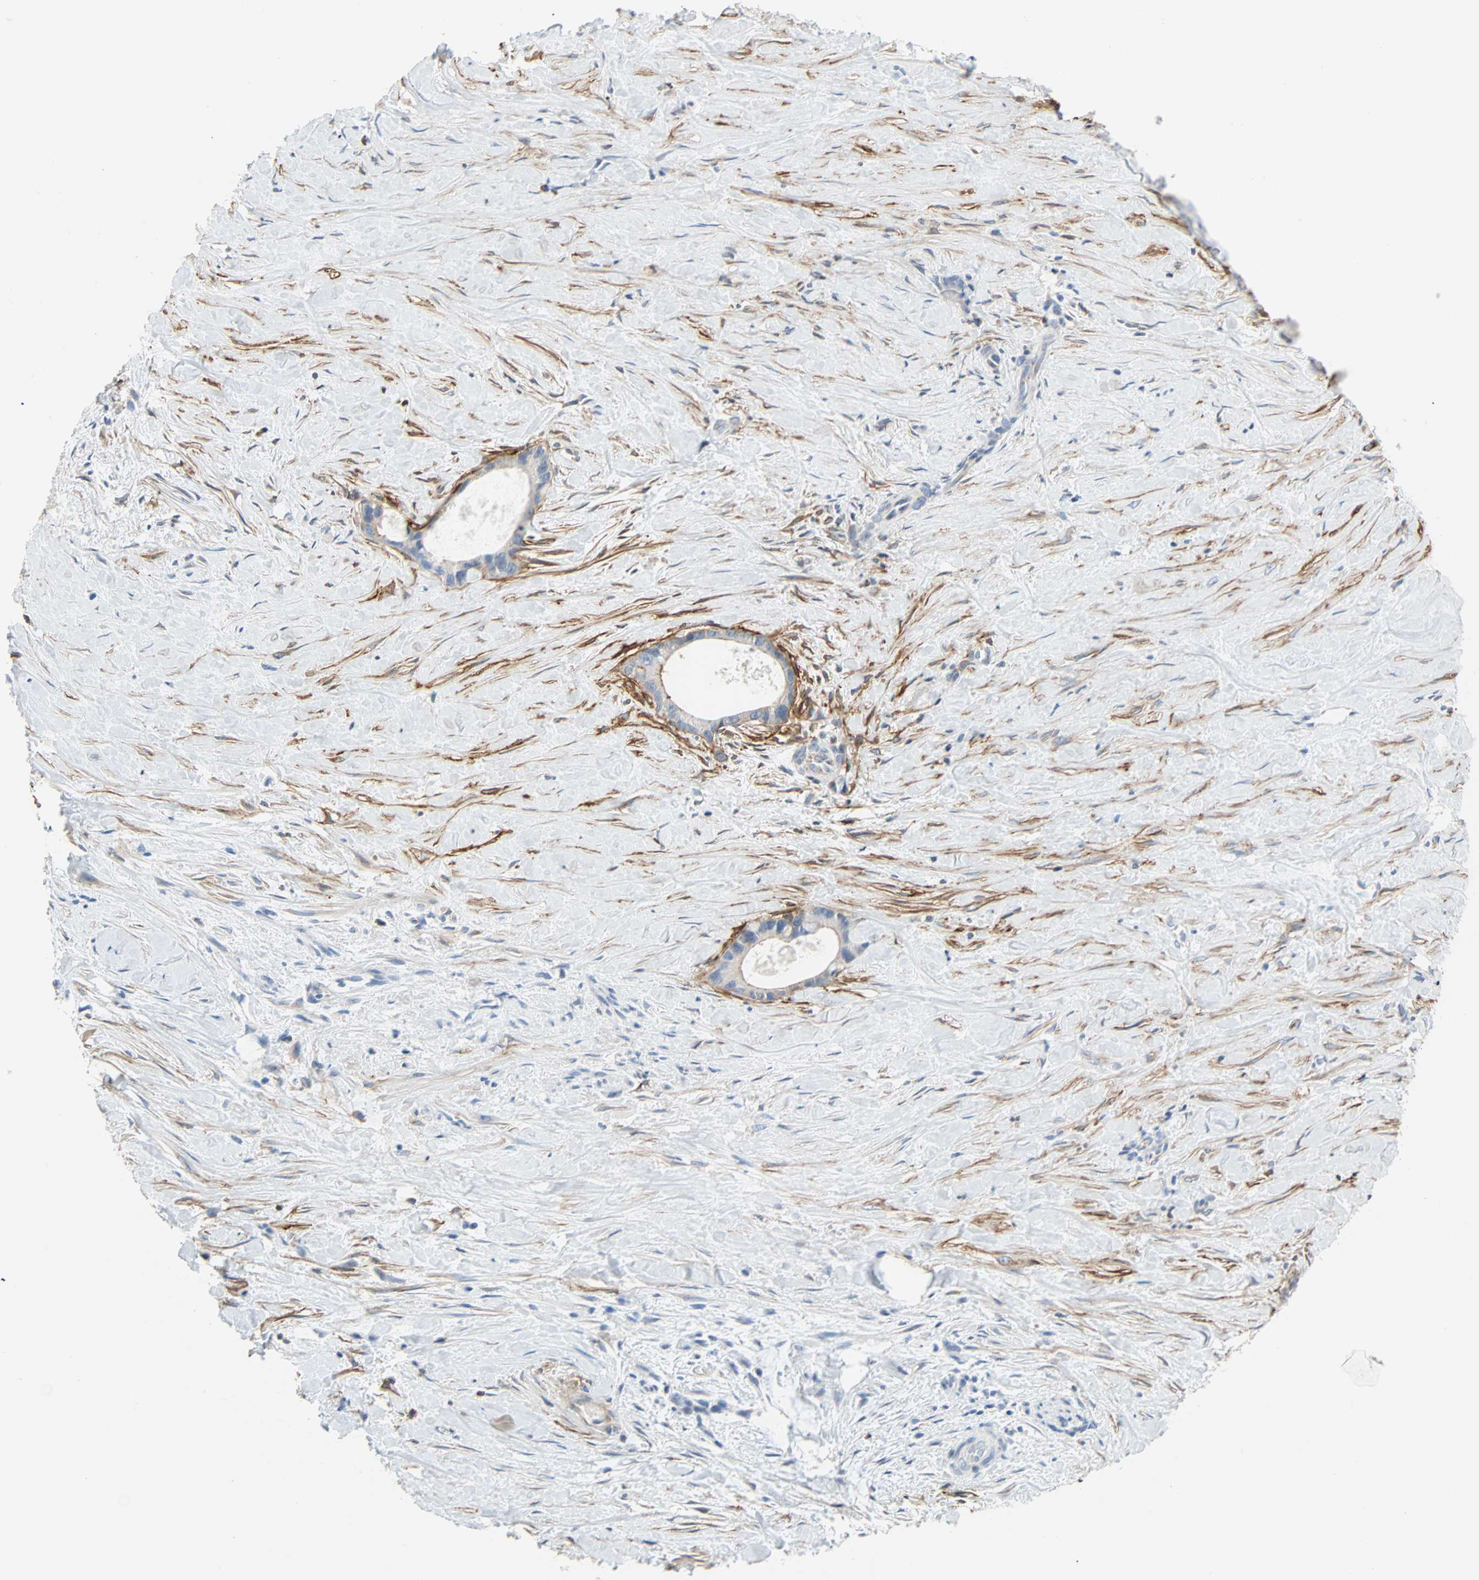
{"staining": {"intensity": "negative", "quantity": "none", "location": "none"}, "tissue": "liver cancer", "cell_type": "Tumor cells", "image_type": "cancer", "snomed": [{"axis": "morphology", "description": "Cholangiocarcinoma"}, {"axis": "topography", "description": "Liver"}], "caption": "DAB (3,3'-diaminobenzidine) immunohistochemical staining of human liver cholangiocarcinoma displays no significant expression in tumor cells.", "gene": "PDPN", "patient": {"sex": "female", "age": 55}}